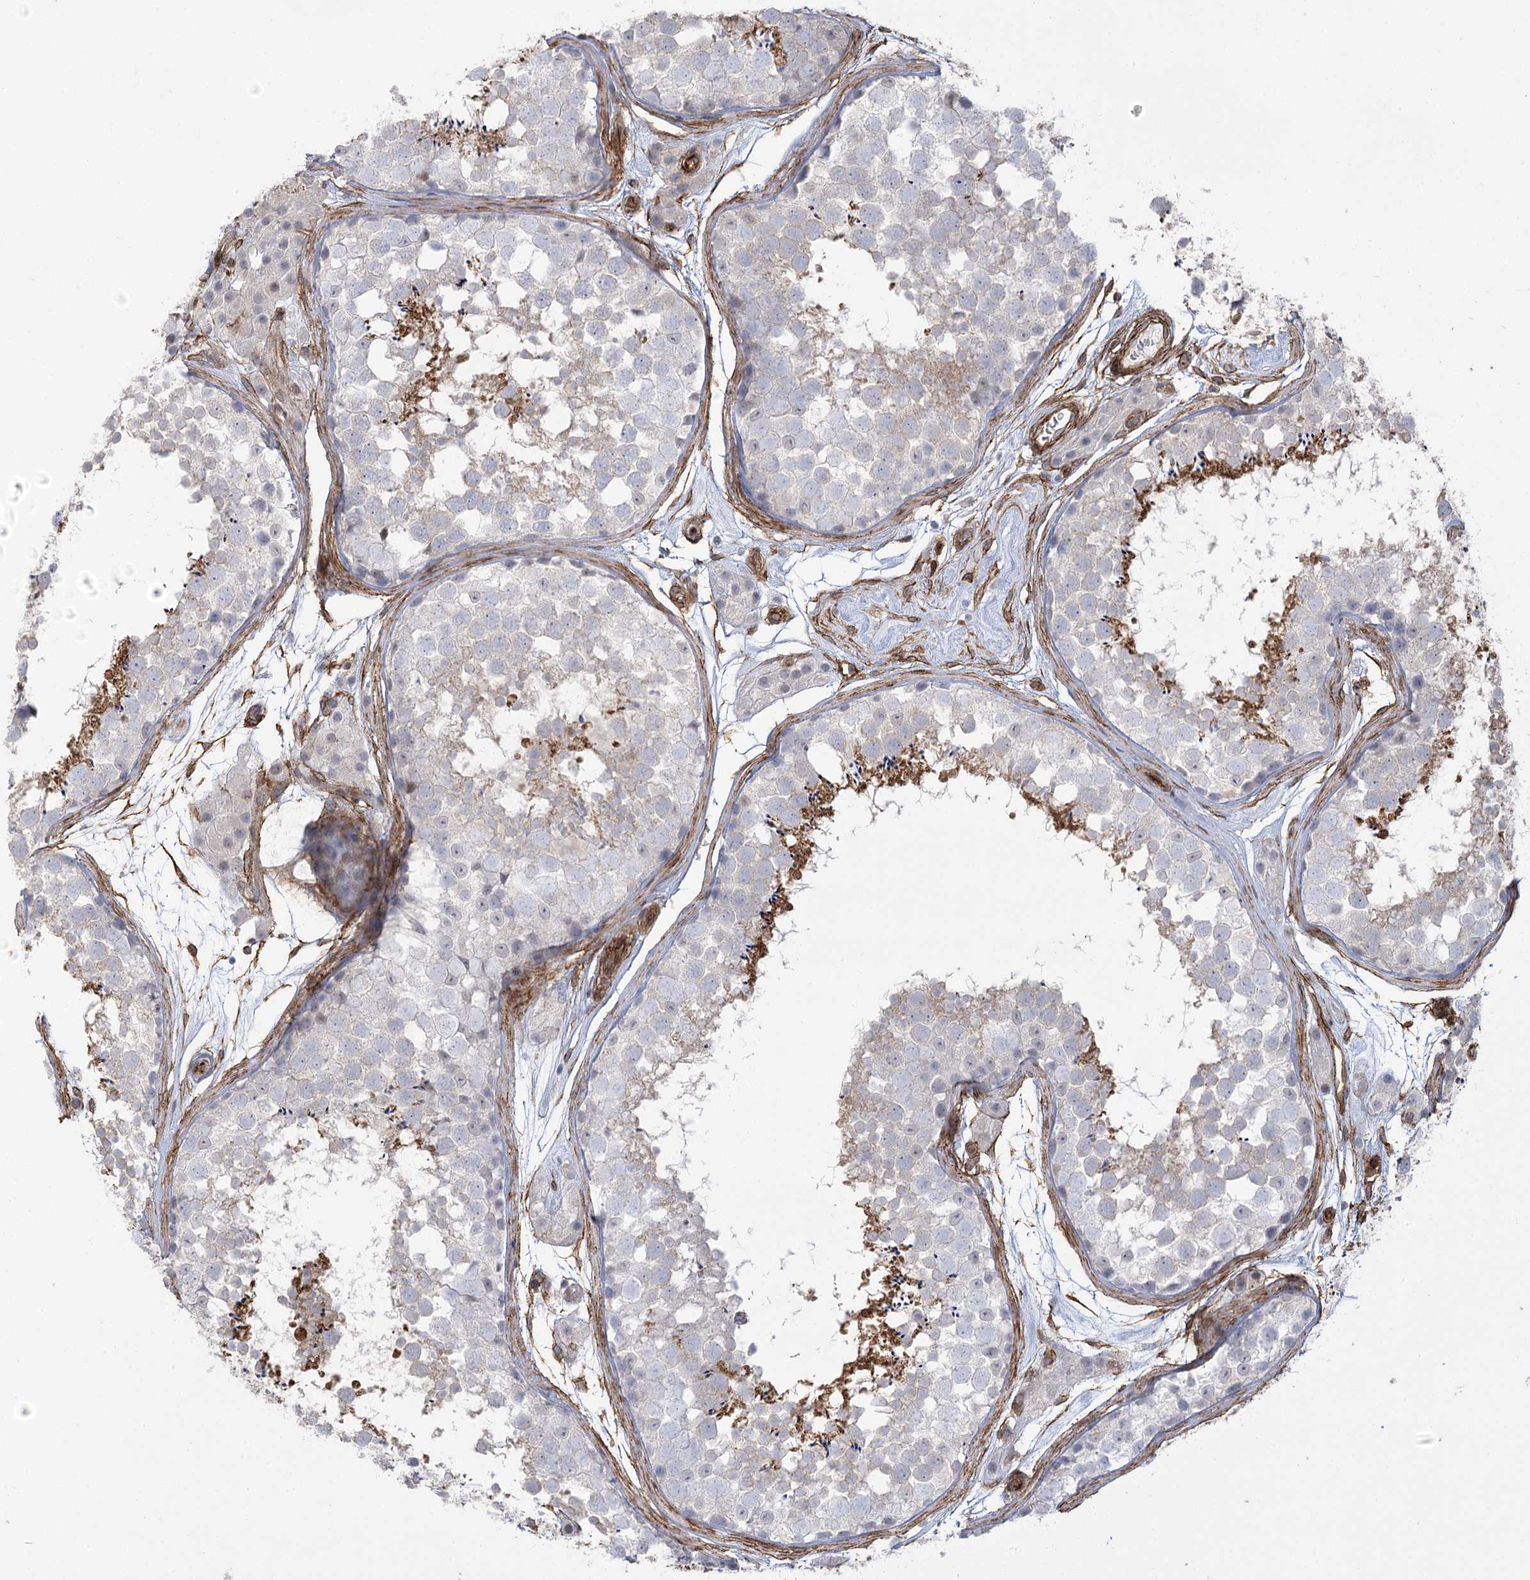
{"staining": {"intensity": "strong", "quantity": "<25%", "location": "cytoplasmic/membranous"}, "tissue": "testis", "cell_type": "Cells in seminiferous ducts", "image_type": "normal", "snomed": [{"axis": "morphology", "description": "Normal tissue, NOS"}, {"axis": "topography", "description": "Testis"}], "caption": "Immunohistochemistry (IHC) histopathology image of unremarkable human testis stained for a protein (brown), which shows medium levels of strong cytoplasmic/membranous expression in approximately <25% of cells in seminiferous ducts.", "gene": "AMTN", "patient": {"sex": "male", "age": 56}}